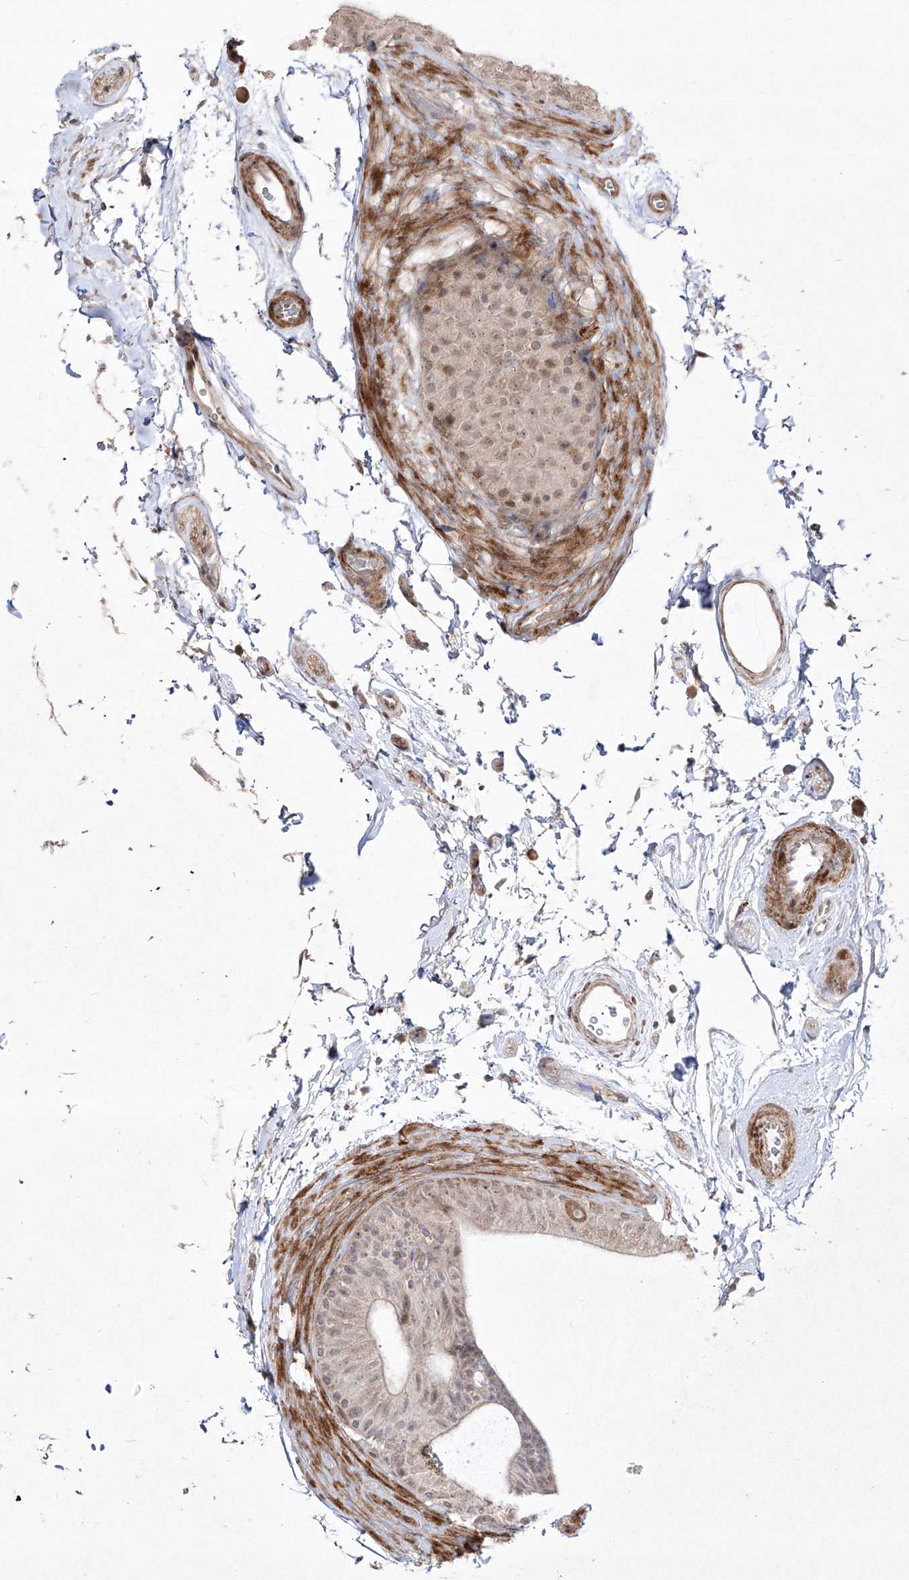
{"staining": {"intensity": "weak", "quantity": "25%-75%", "location": "nuclear"}, "tissue": "epididymis", "cell_type": "Glandular cells", "image_type": "normal", "snomed": [{"axis": "morphology", "description": "Normal tissue, NOS"}, {"axis": "topography", "description": "Epididymis"}], "caption": "About 25%-75% of glandular cells in benign epididymis demonstrate weak nuclear protein expression as visualized by brown immunohistochemical staining.", "gene": "KDM1B", "patient": {"sex": "male", "age": 49}}